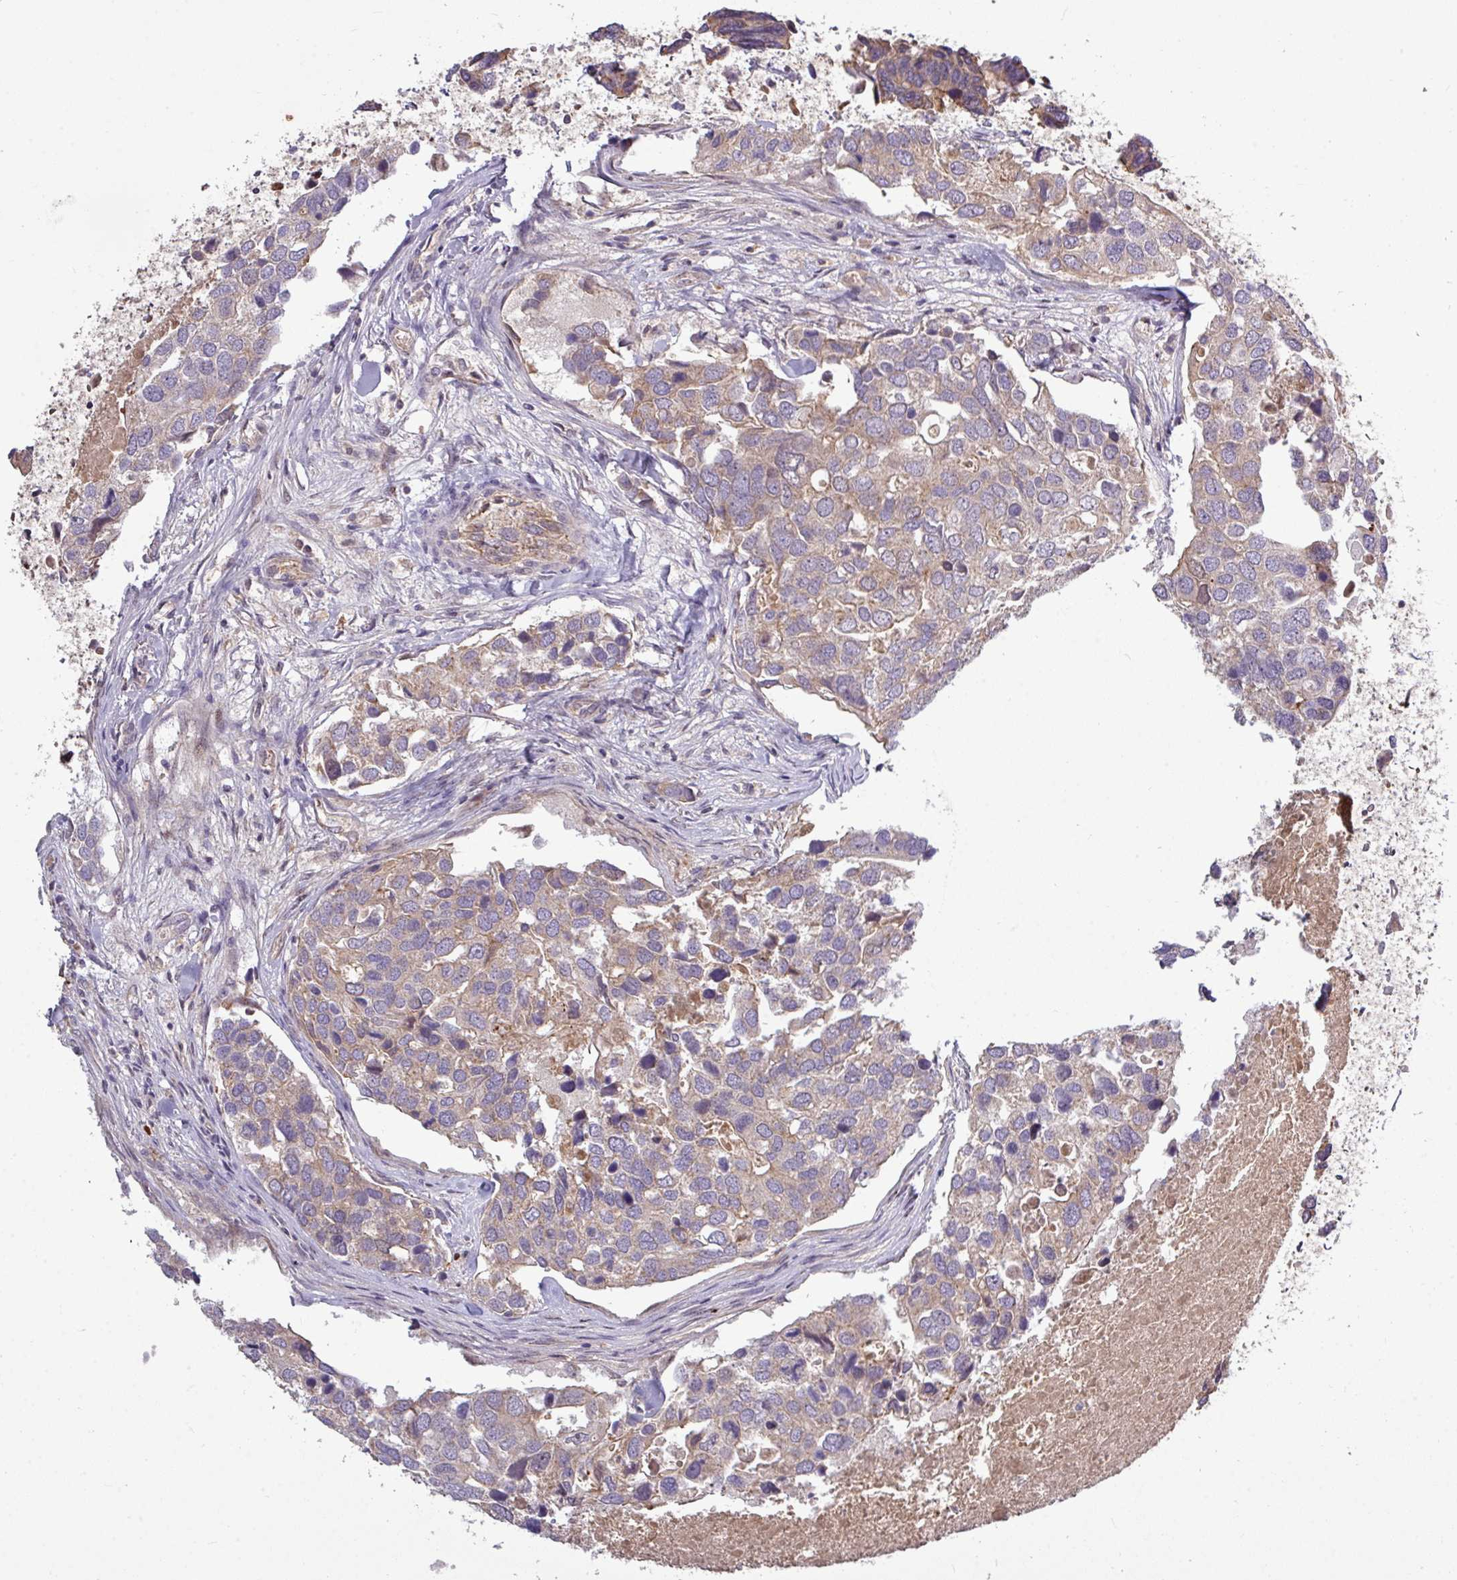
{"staining": {"intensity": "weak", "quantity": "25%-75%", "location": "cytoplasmic/membranous"}, "tissue": "breast cancer", "cell_type": "Tumor cells", "image_type": "cancer", "snomed": [{"axis": "morphology", "description": "Duct carcinoma"}, {"axis": "topography", "description": "Breast"}], "caption": "Human breast cancer (intraductal carcinoma) stained with a brown dye shows weak cytoplasmic/membranous positive positivity in about 25%-75% of tumor cells.", "gene": "PAPLN", "patient": {"sex": "female", "age": 83}}